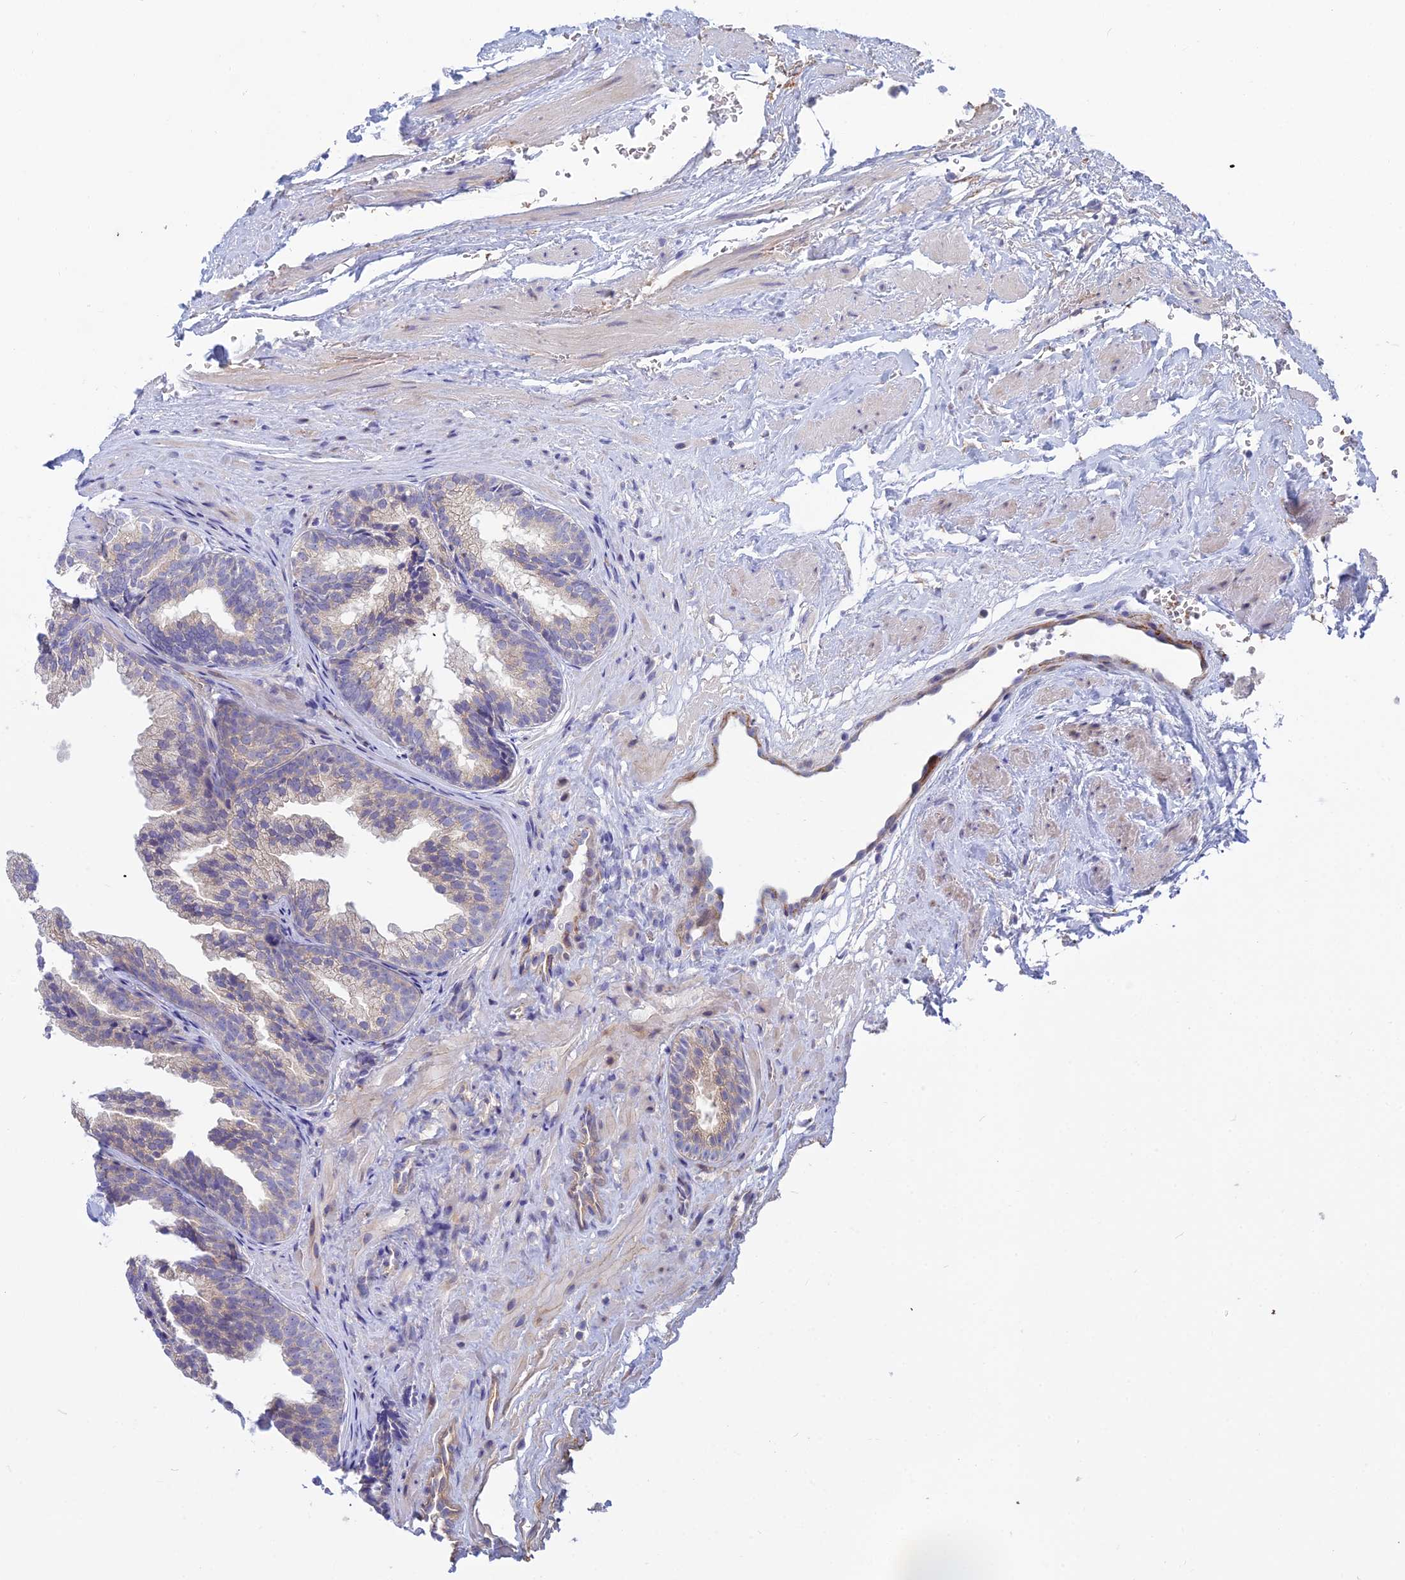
{"staining": {"intensity": "weak", "quantity": ">75%", "location": "cytoplasmic/membranous"}, "tissue": "prostate", "cell_type": "Glandular cells", "image_type": "normal", "snomed": [{"axis": "morphology", "description": "Normal tissue, NOS"}, {"axis": "topography", "description": "Prostate"}], "caption": "Protein expression analysis of unremarkable prostate demonstrates weak cytoplasmic/membranous expression in about >75% of glandular cells.", "gene": "DUS2", "patient": {"sex": "male", "age": 76}}